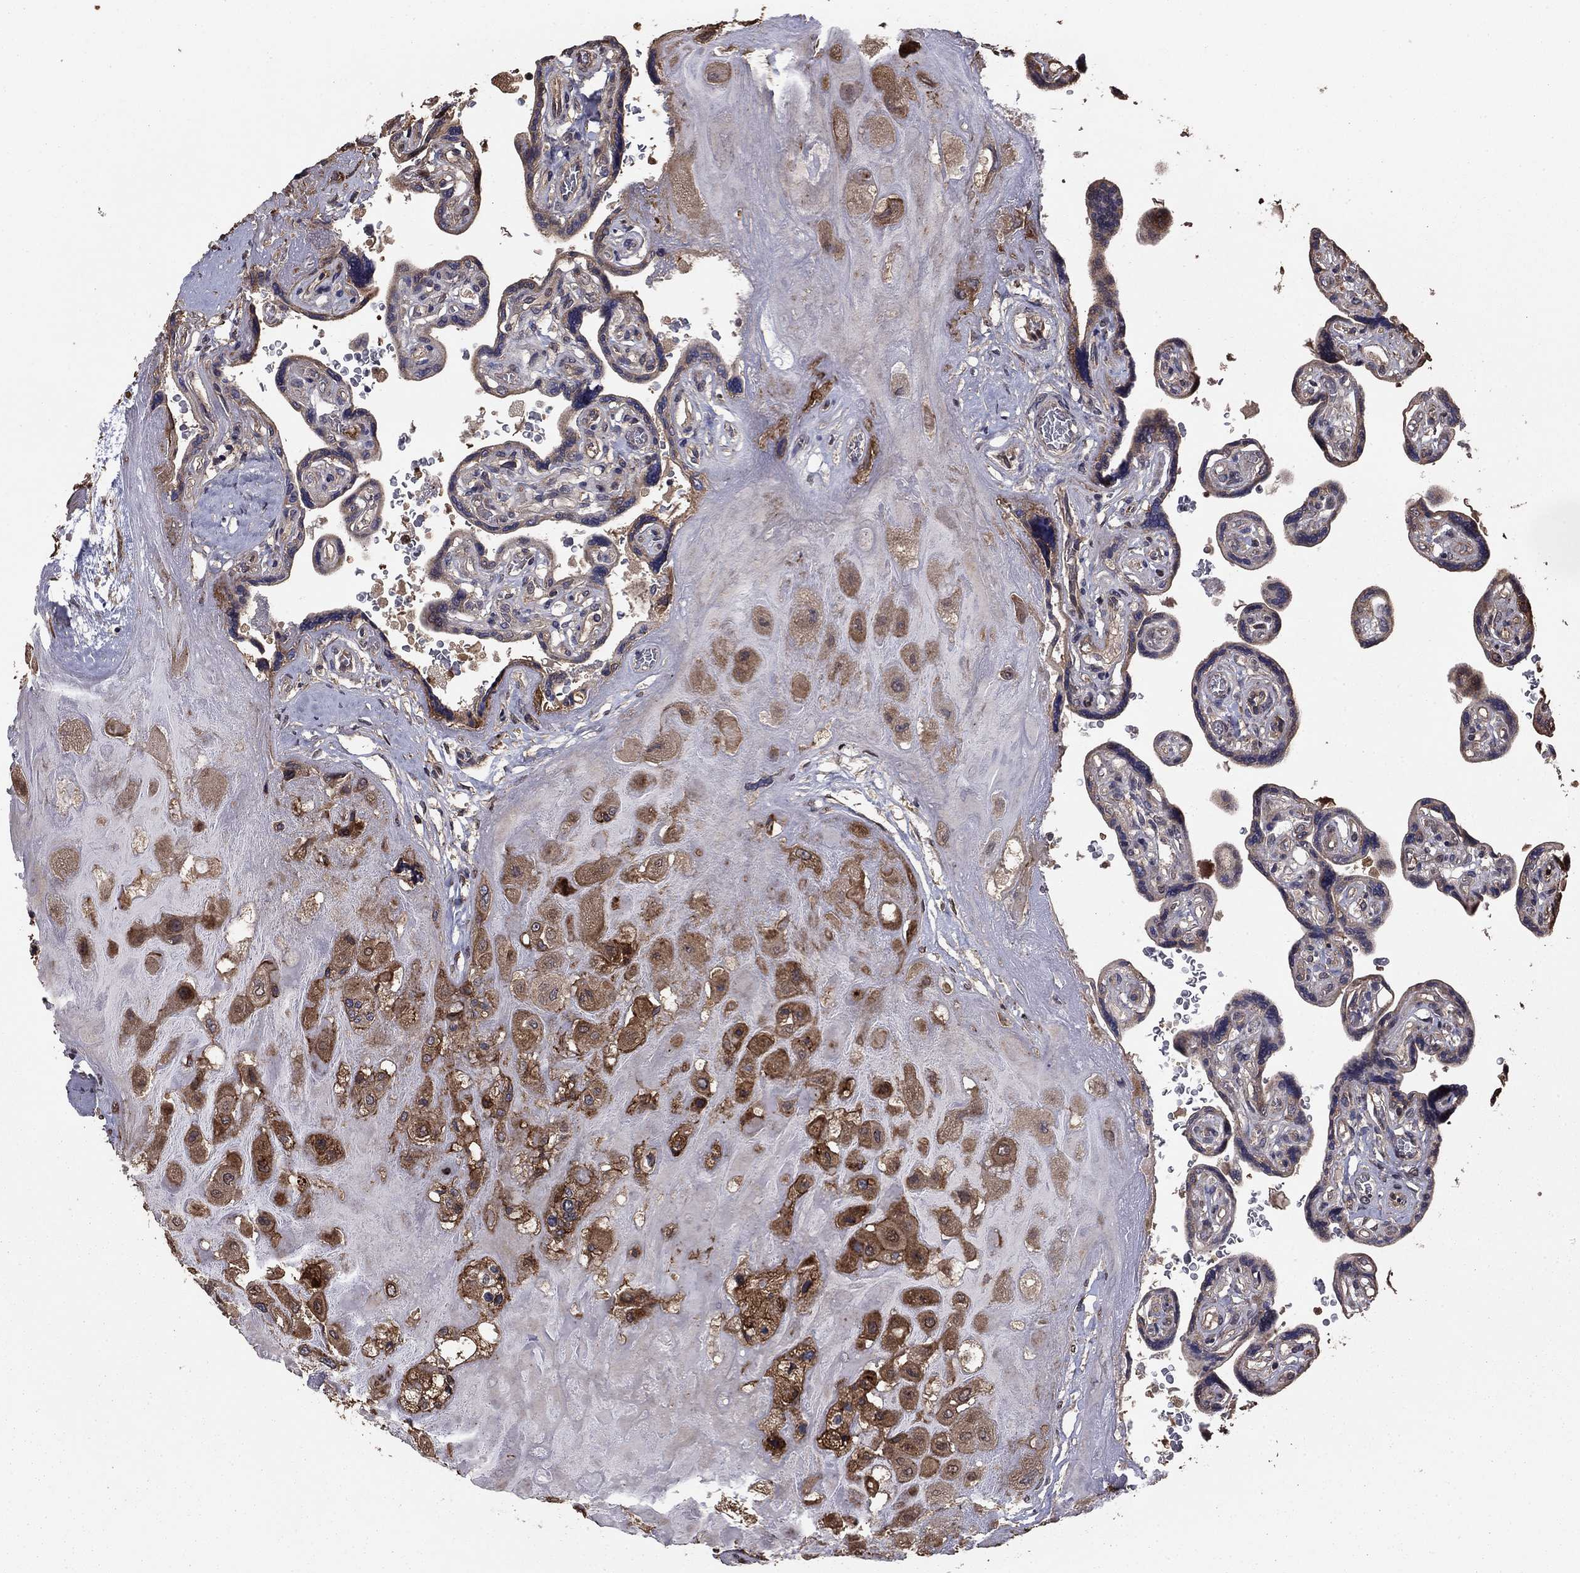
{"staining": {"intensity": "moderate", "quantity": "25%-75%", "location": "cytoplasmic/membranous"}, "tissue": "placenta", "cell_type": "Decidual cells", "image_type": "normal", "snomed": [{"axis": "morphology", "description": "Normal tissue, NOS"}, {"axis": "topography", "description": "Placenta"}], "caption": "Placenta stained with DAB immunohistochemistry (IHC) reveals medium levels of moderate cytoplasmic/membranous staining in approximately 25%-75% of decidual cells. Using DAB (brown) and hematoxylin (blue) stains, captured at high magnification using brightfield microscopy.", "gene": "GYG1", "patient": {"sex": "female", "age": 32}}